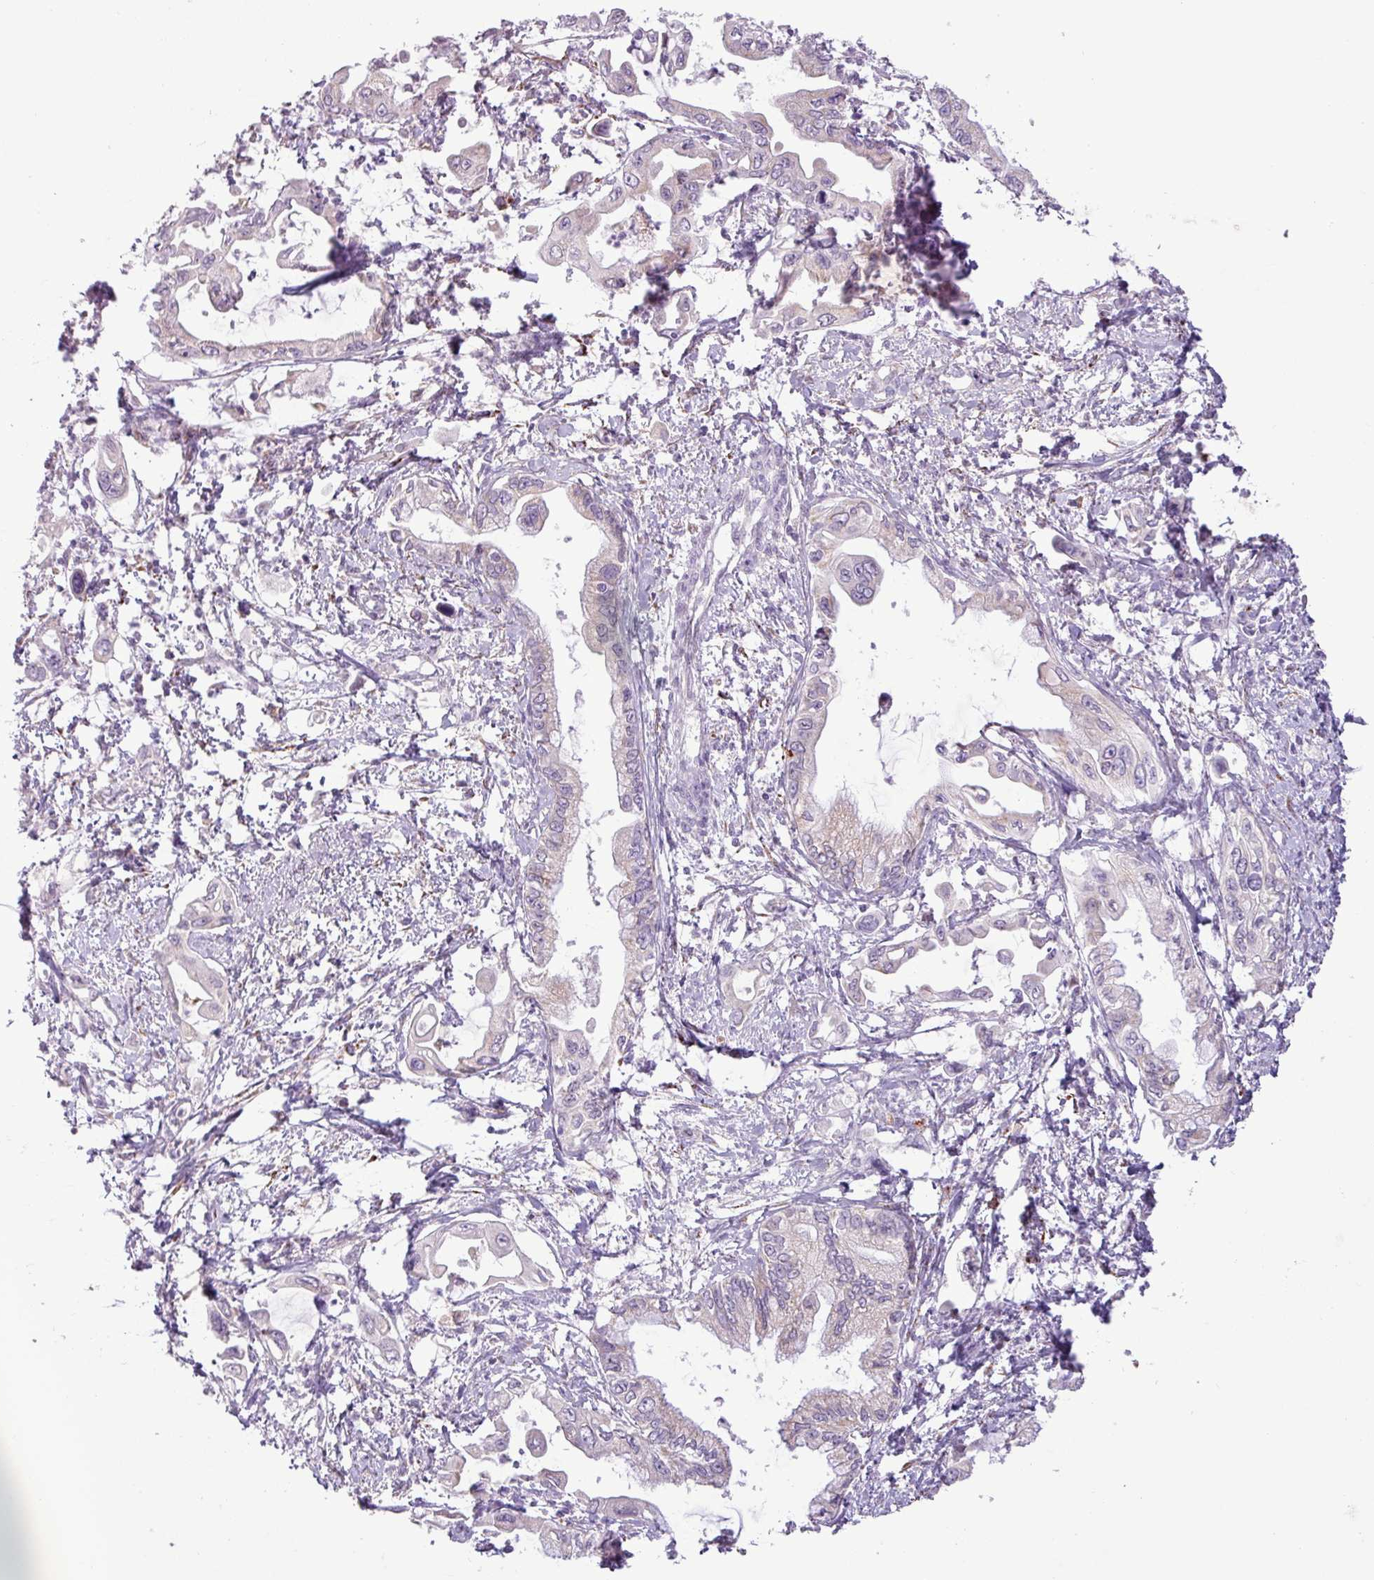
{"staining": {"intensity": "weak", "quantity": "25%-75%", "location": "cytoplasmic/membranous"}, "tissue": "pancreatic cancer", "cell_type": "Tumor cells", "image_type": "cancer", "snomed": [{"axis": "morphology", "description": "Adenocarcinoma, NOS"}, {"axis": "topography", "description": "Pancreas"}], "caption": "This is a micrograph of immunohistochemistry staining of pancreatic cancer, which shows weak positivity in the cytoplasmic/membranous of tumor cells.", "gene": "ZNF667", "patient": {"sex": "male", "age": 61}}